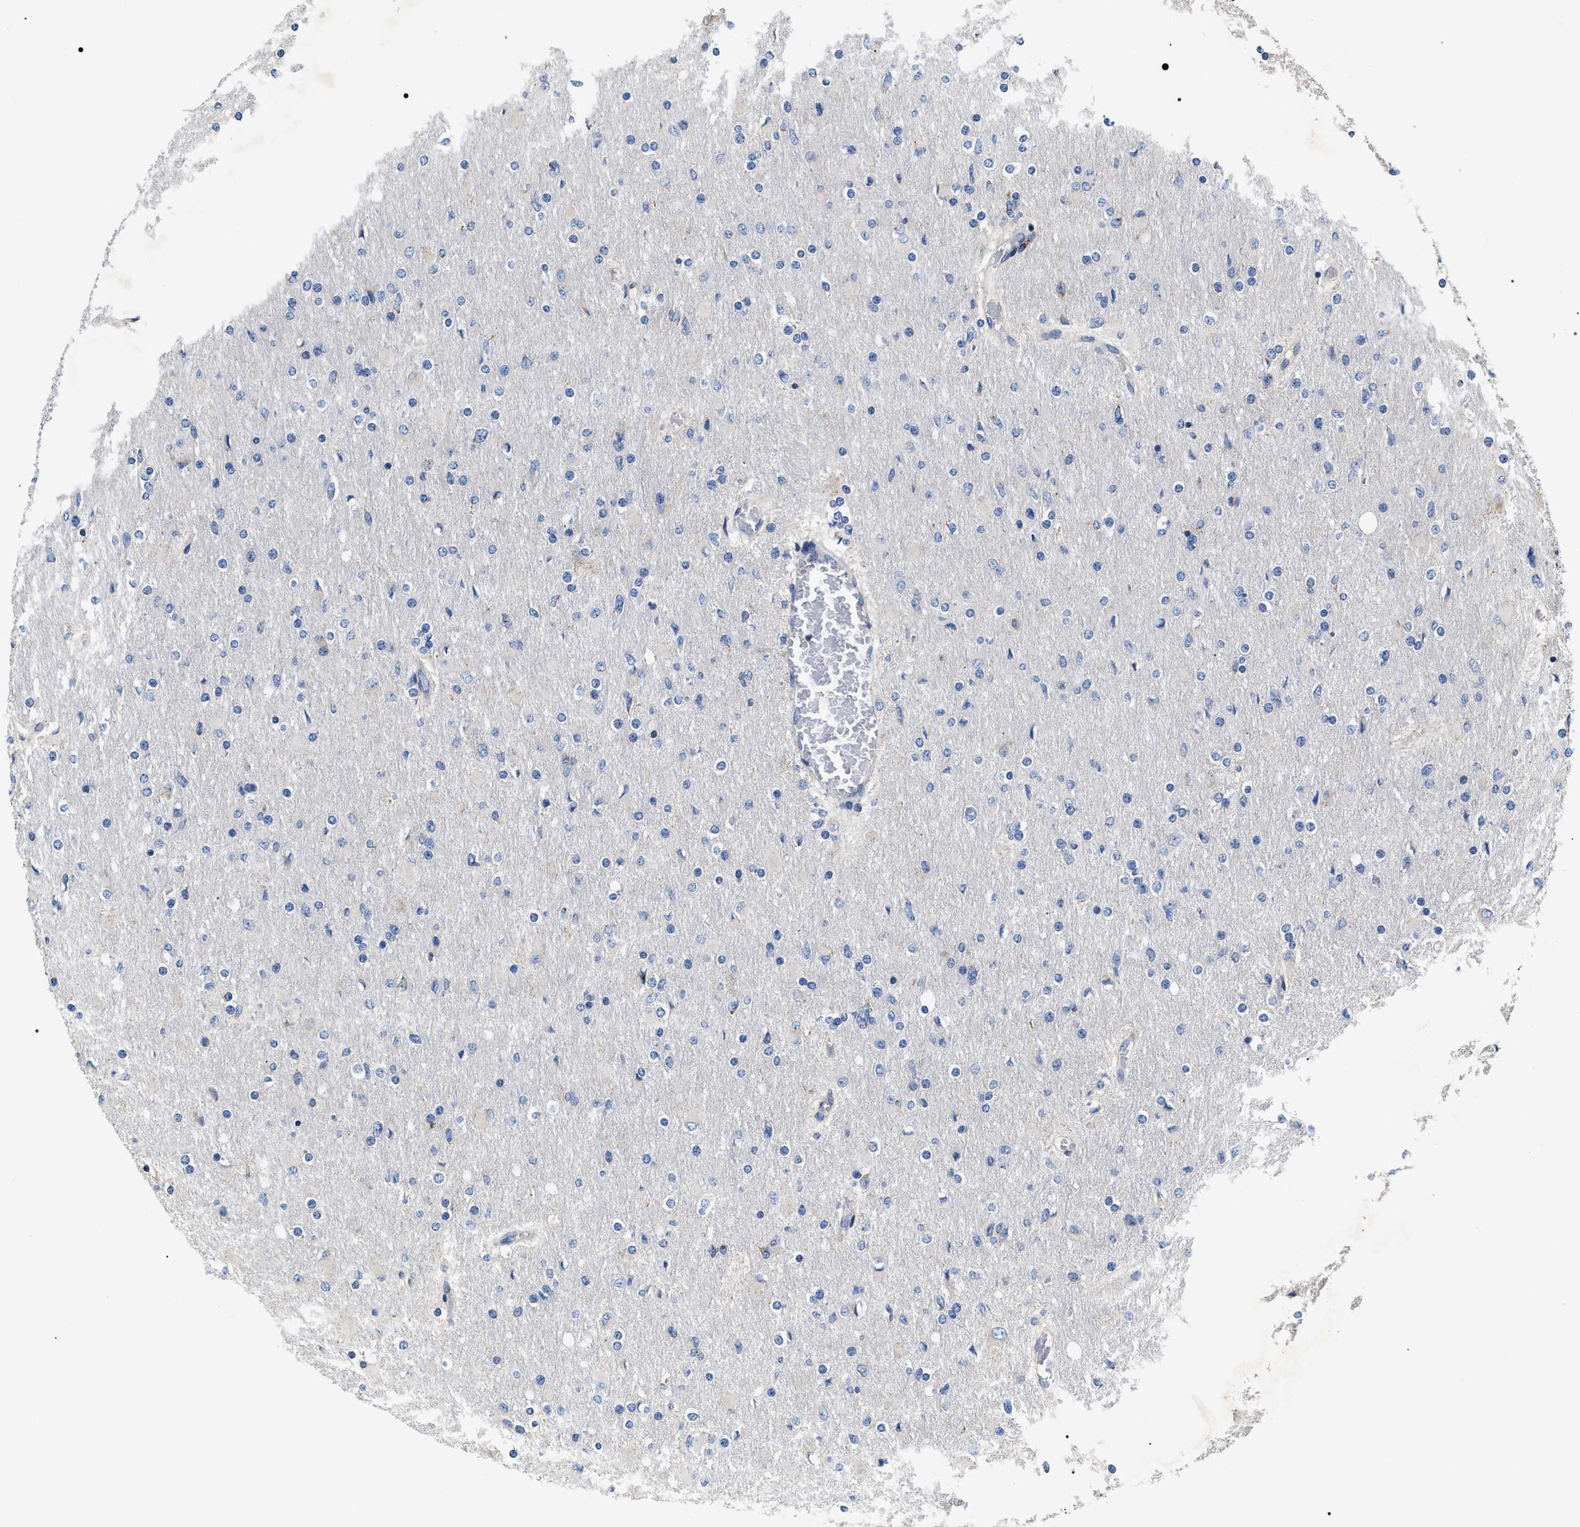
{"staining": {"intensity": "negative", "quantity": "none", "location": "none"}, "tissue": "glioma", "cell_type": "Tumor cells", "image_type": "cancer", "snomed": [{"axis": "morphology", "description": "Glioma, malignant, High grade"}, {"axis": "topography", "description": "Cerebral cortex"}], "caption": "Immunohistochemical staining of glioma exhibits no significant staining in tumor cells.", "gene": "MACC1", "patient": {"sex": "female", "age": 36}}